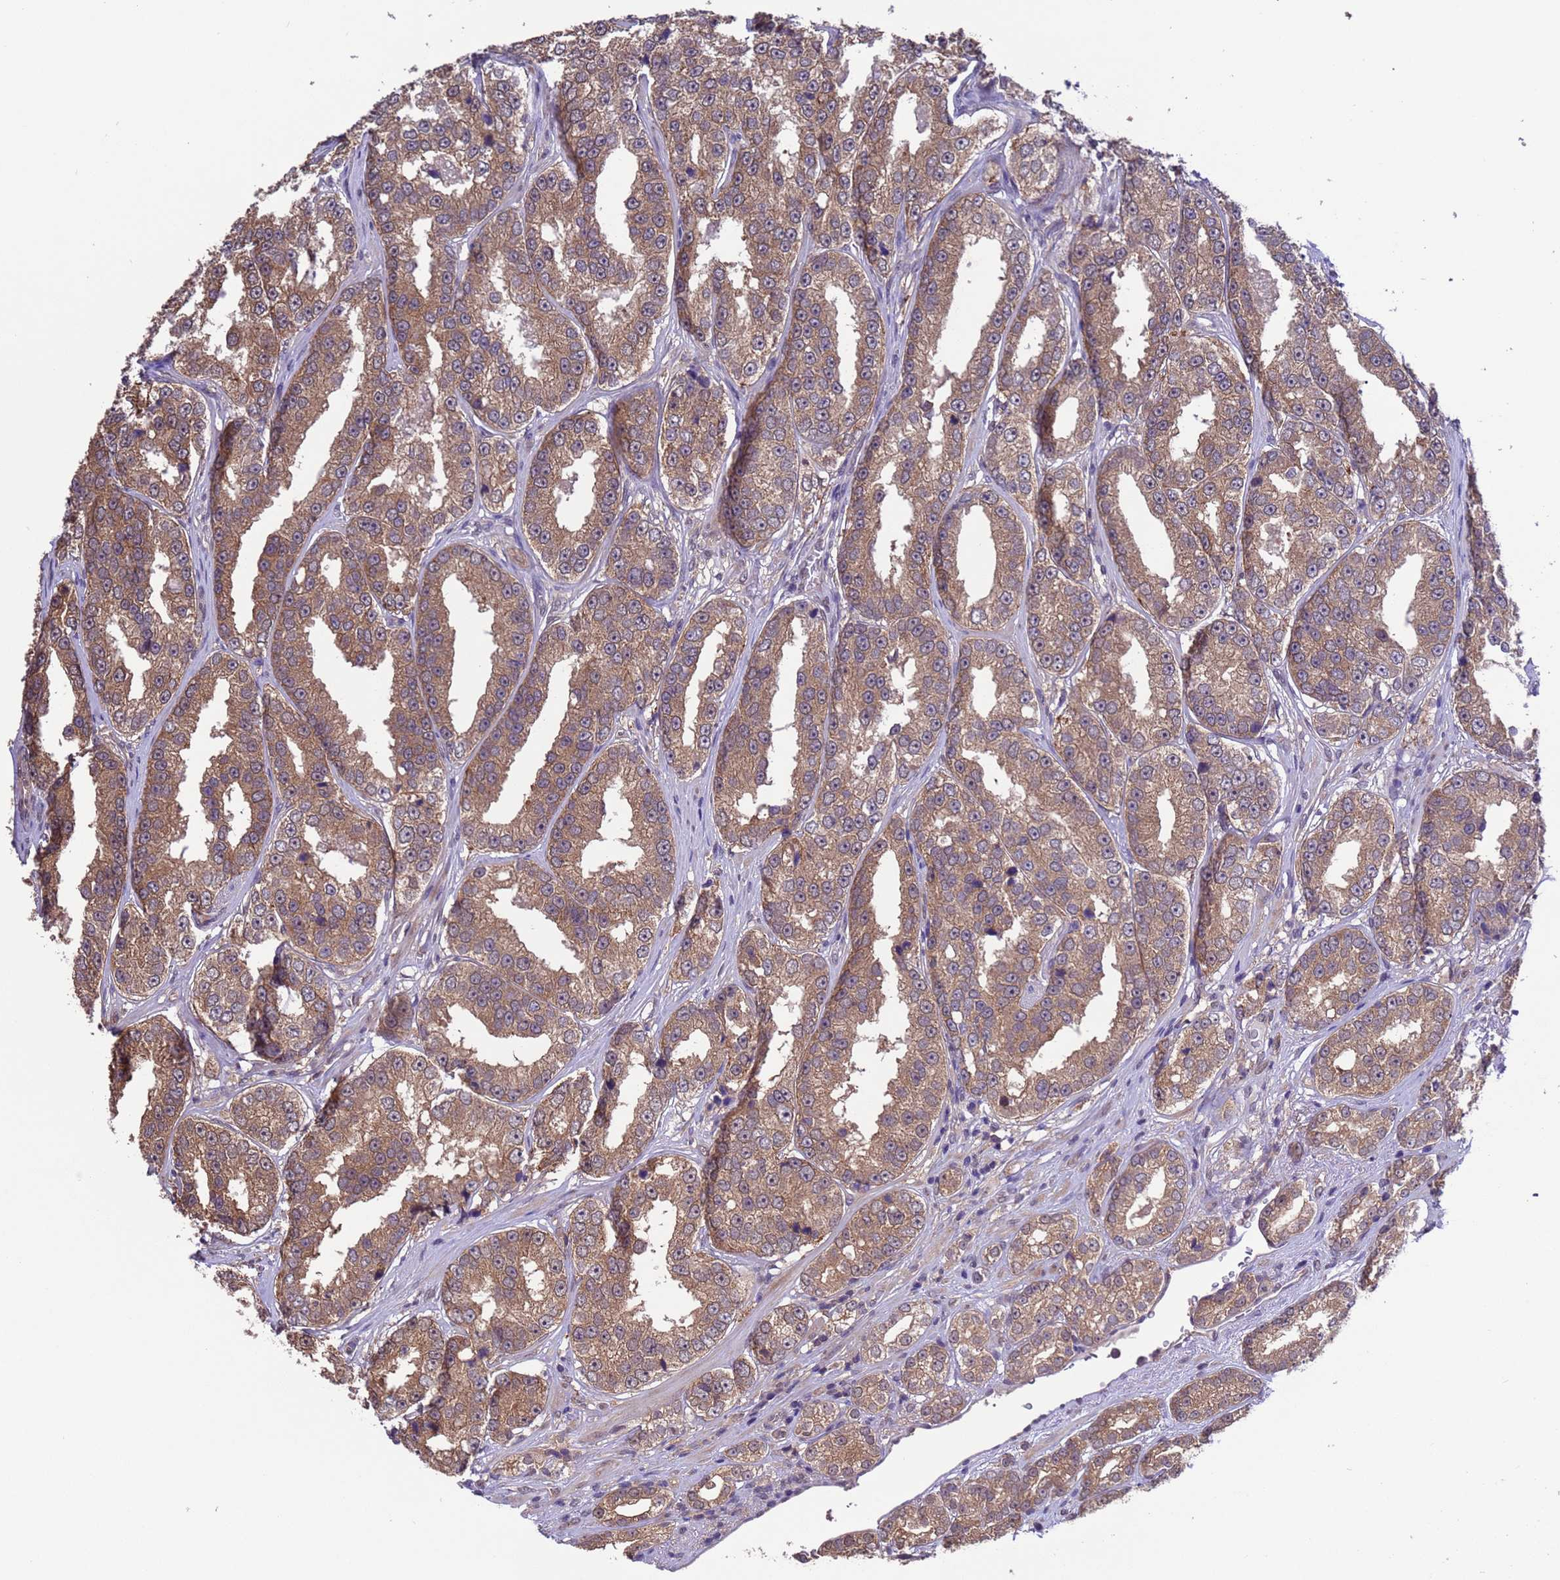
{"staining": {"intensity": "moderate", "quantity": ">75%", "location": "cytoplasmic/membranous"}, "tissue": "prostate cancer", "cell_type": "Tumor cells", "image_type": "cancer", "snomed": [{"axis": "morphology", "description": "Normal tissue, NOS"}, {"axis": "morphology", "description": "Adenocarcinoma, High grade"}, {"axis": "topography", "description": "Prostate"}], "caption": "A photomicrograph of human prostate high-grade adenocarcinoma stained for a protein reveals moderate cytoplasmic/membranous brown staining in tumor cells.", "gene": "ZFP69B", "patient": {"sex": "male", "age": 83}}